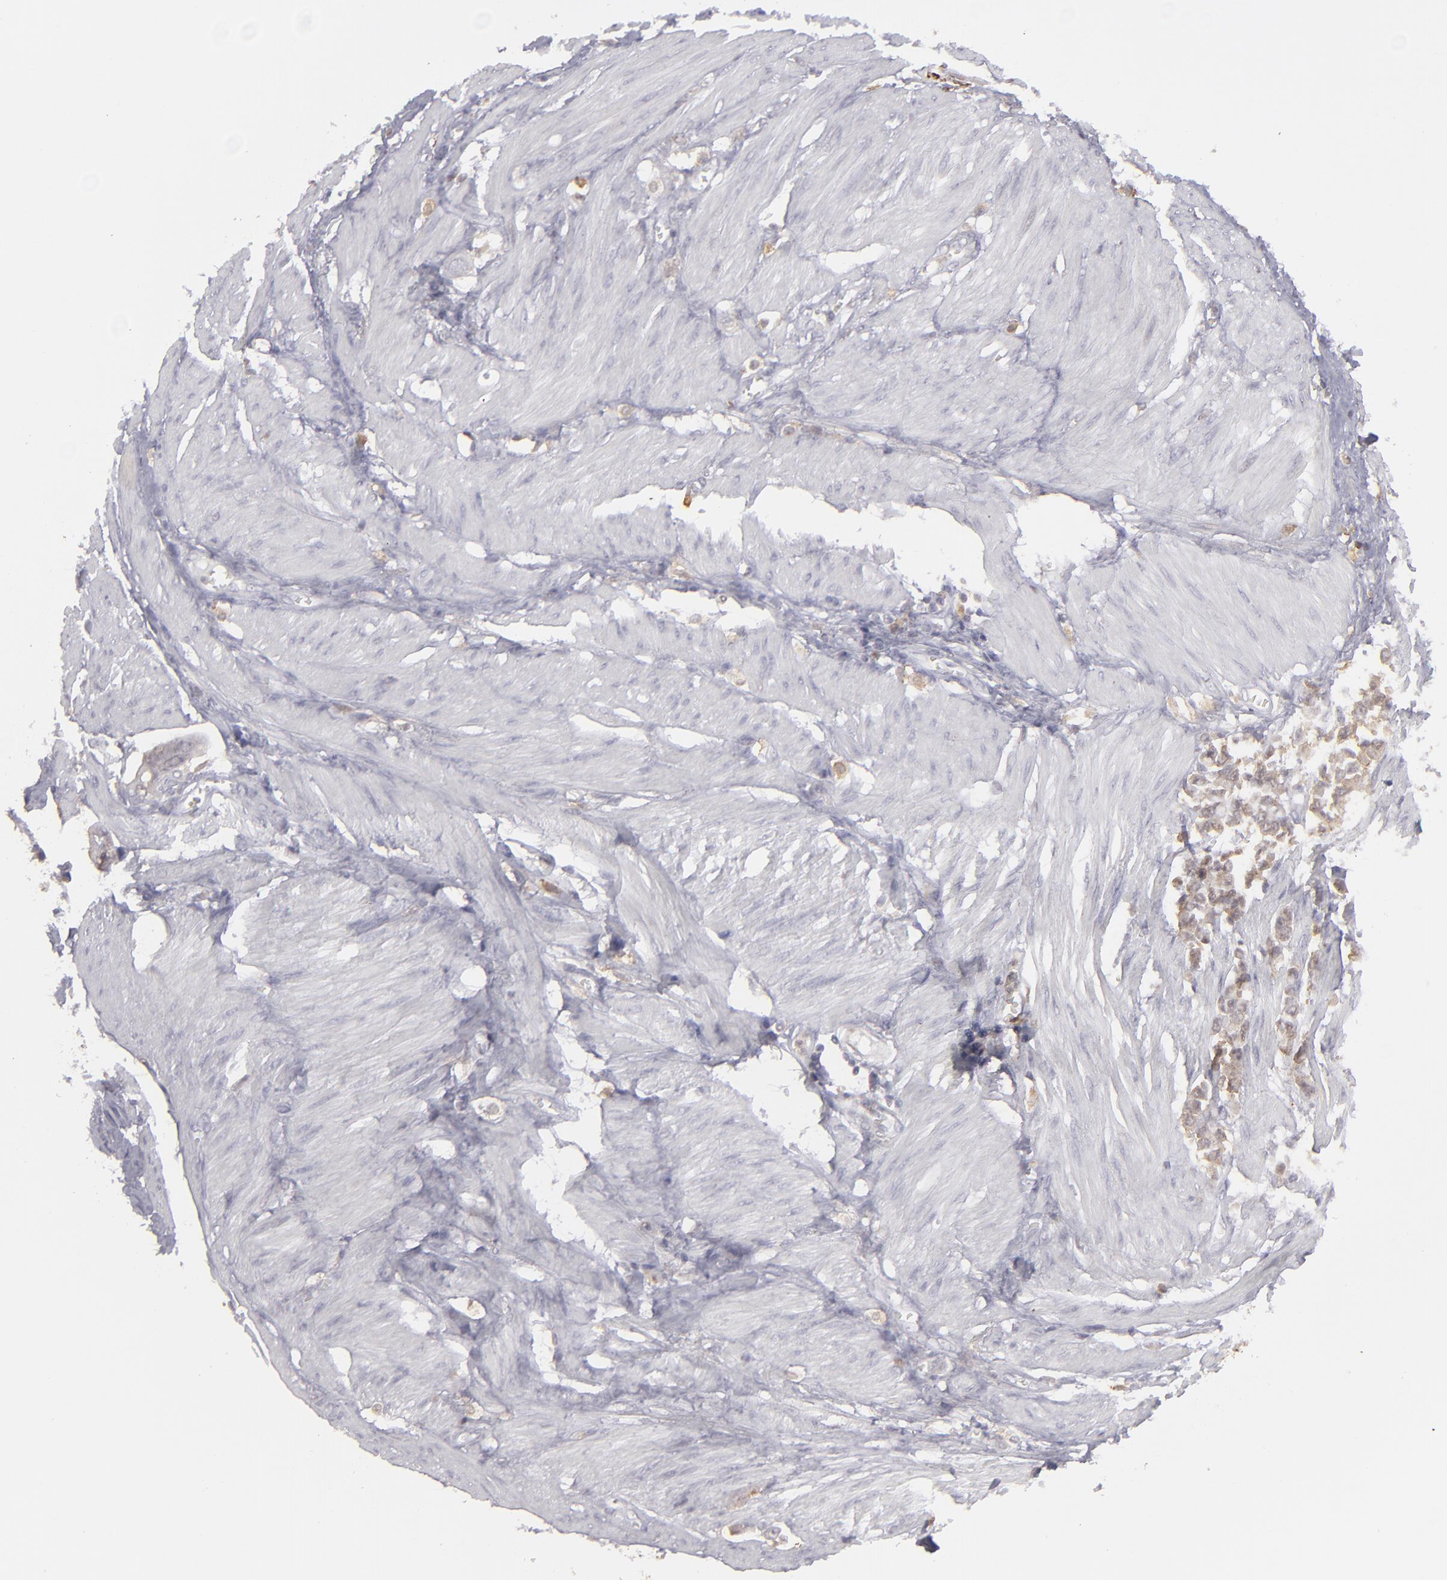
{"staining": {"intensity": "weak", "quantity": "25%-75%", "location": "cytoplasmic/membranous"}, "tissue": "stomach cancer", "cell_type": "Tumor cells", "image_type": "cancer", "snomed": [{"axis": "morphology", "description": "Adenocarcinoma, NOS"}, {"axis": "topography", "description": "Stomach"}], "caption": "Protein staining of stomach cancer (adenocarcinoma) tissue demonstrates weak cytoplasmic/membranous positivity in about 25%-75% of tumor cells. (DAB IHC with brightfield microscopy, high magnification).", "gene": "SEMA3G", "patient": {"sex": "male", "age": 78}}